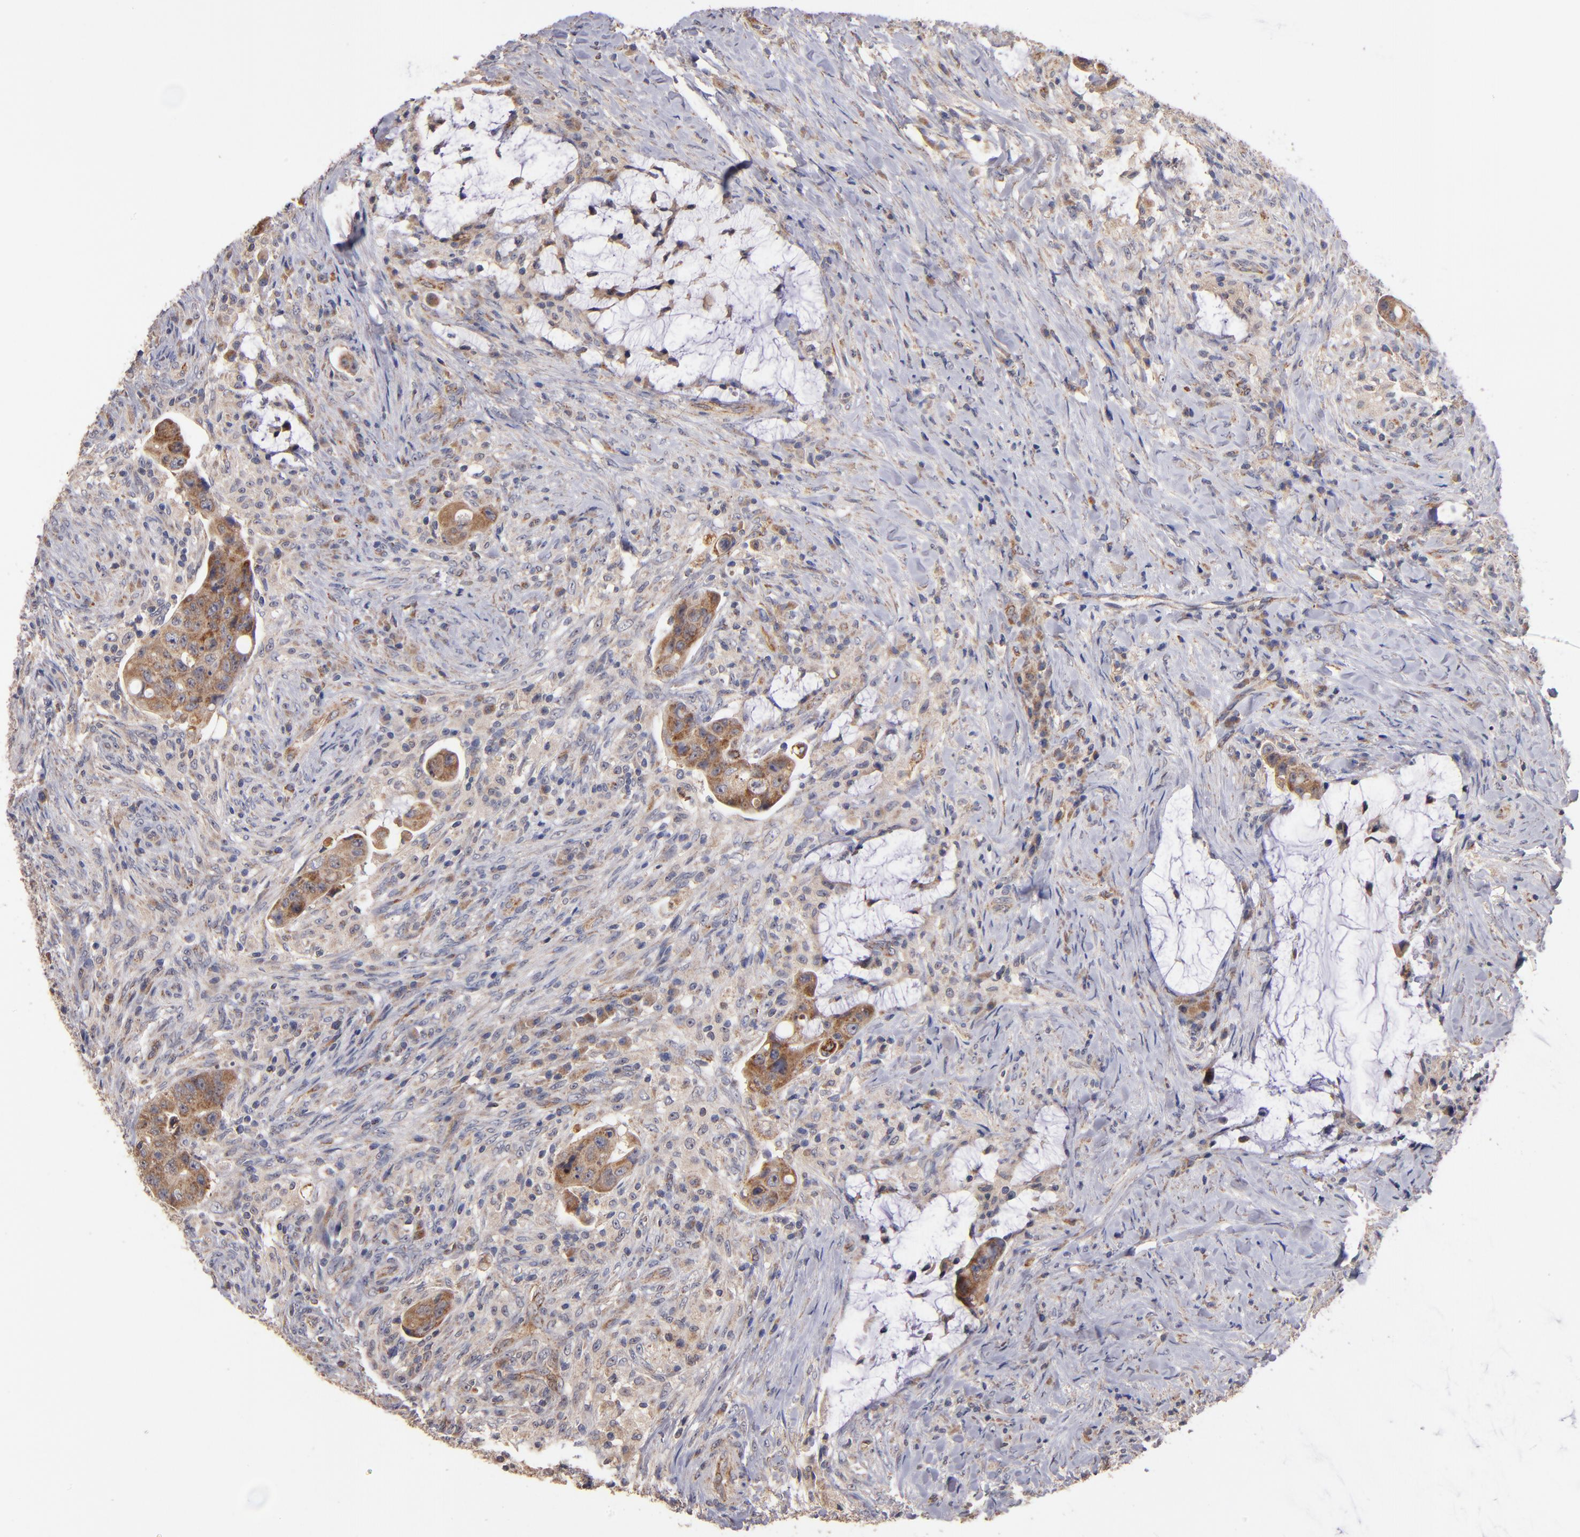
{"staining": {"intensity": "moderate", "quantity": ">75%", "location": "cytoplasmic/membranous"}, "tissue": "colorectal cancer", "cell_type": "Tumor cells", "image_type": "cancer", "snomed": [{"axis": "morphology", "description": "Adenocarcinoma, NOS"}, {"axis": "topography", "description": "Rectum"}], "caption": "This is an image of immunohistochemistry (IHC) staining of colorectal cancer, which shows moderate positivity in the cytoplasmic/membranous of tumor cells.", "gene": "DIABLO", "patient": {"sex": "female", "age": 71}}